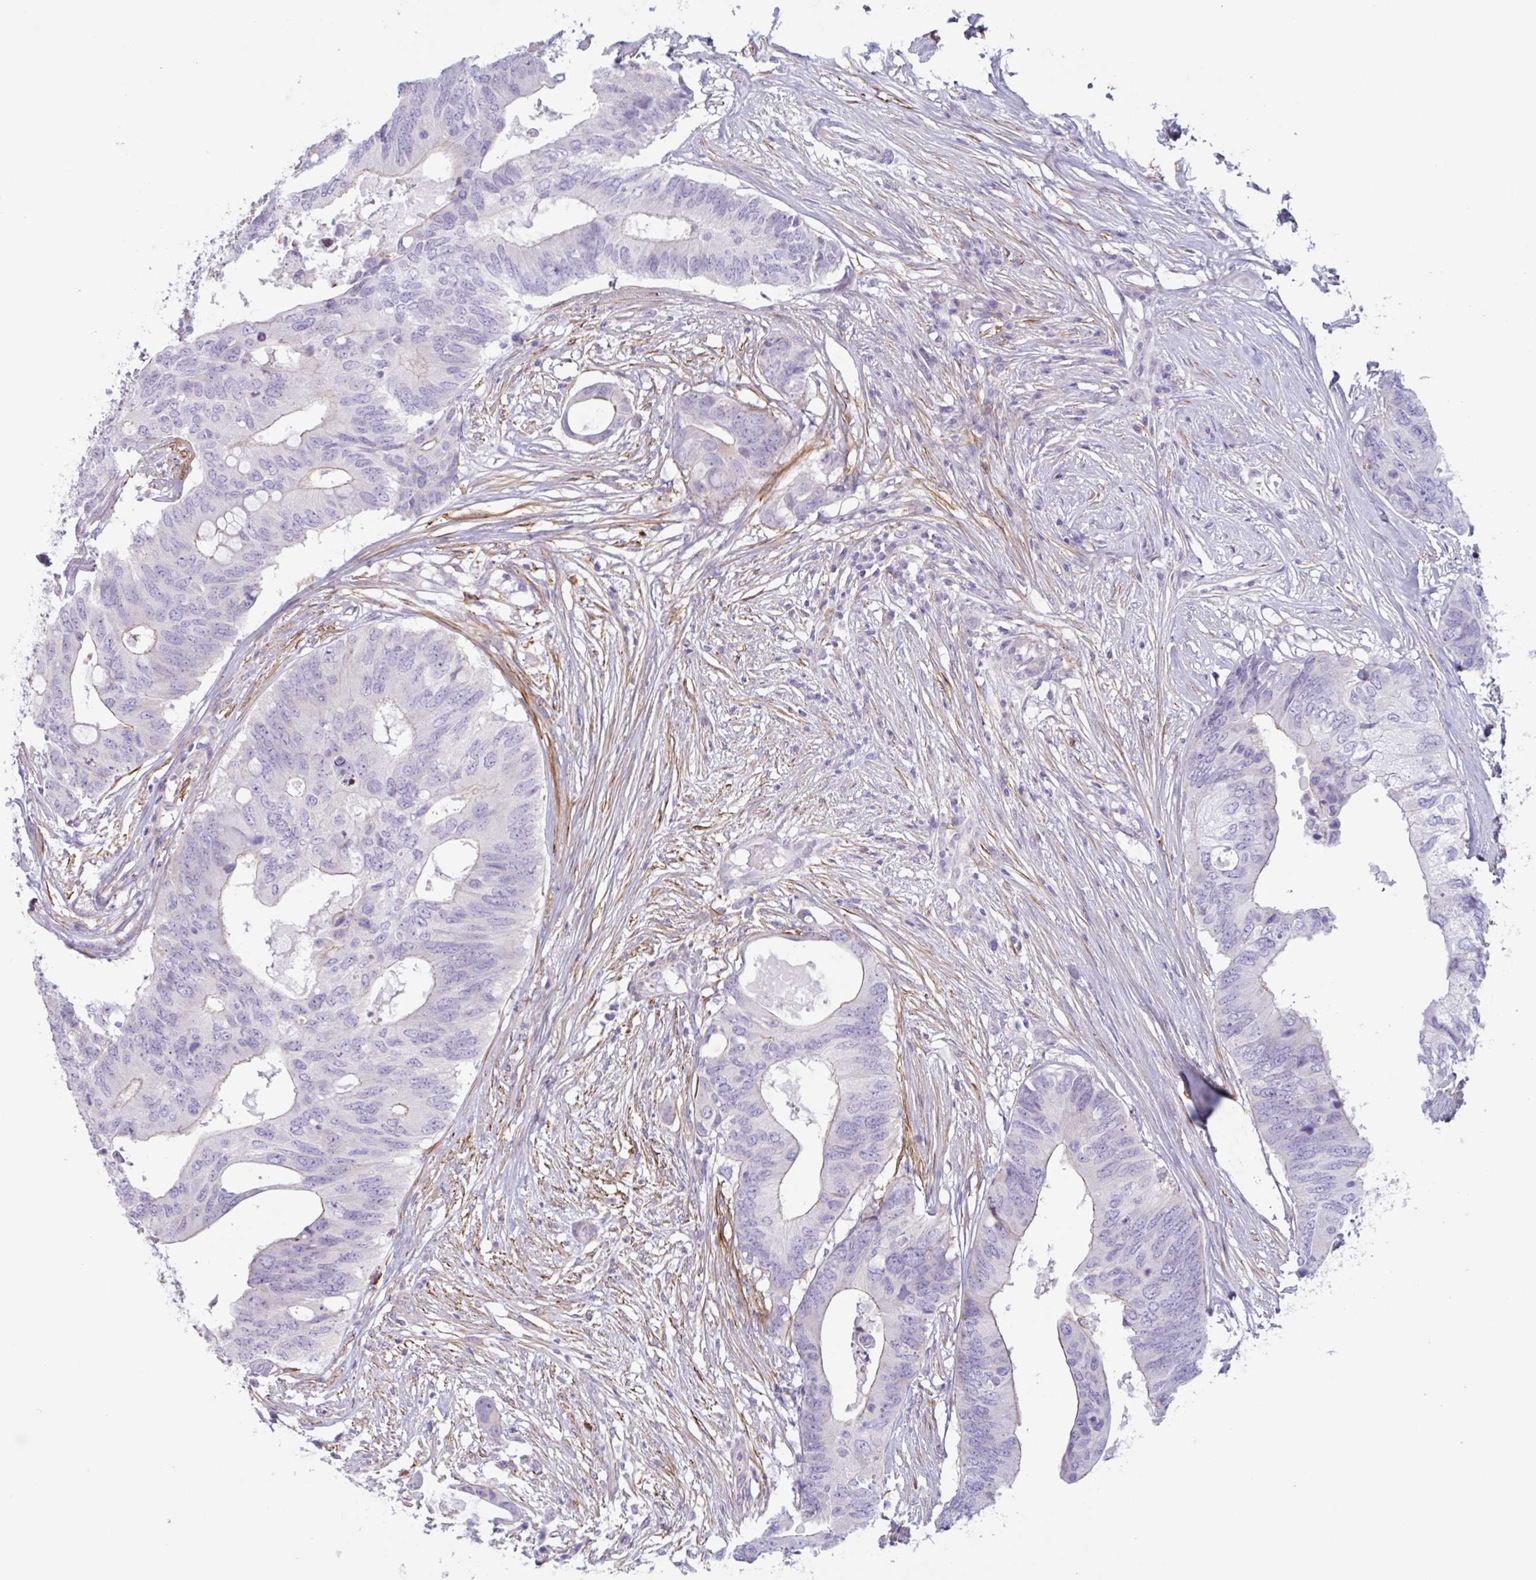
{"staining": {"intensity": "negative", "quantity": "none", "location": "none"}, "tissue": "colorectal cancer", "cell_type": "Tumor cells", "image_type": "cancer", "snomed": [{"axis": "morphology", "description": "Adenocarcinoma, NOS"}, {"axis": "topography", "description": "Colon"}], "caption": "This is an IHC photomicrograph of colorectal cancer. There is no staining in tumor cells.", "gene": "MYH10", "patient": {"sex": "male", "age": 71}}